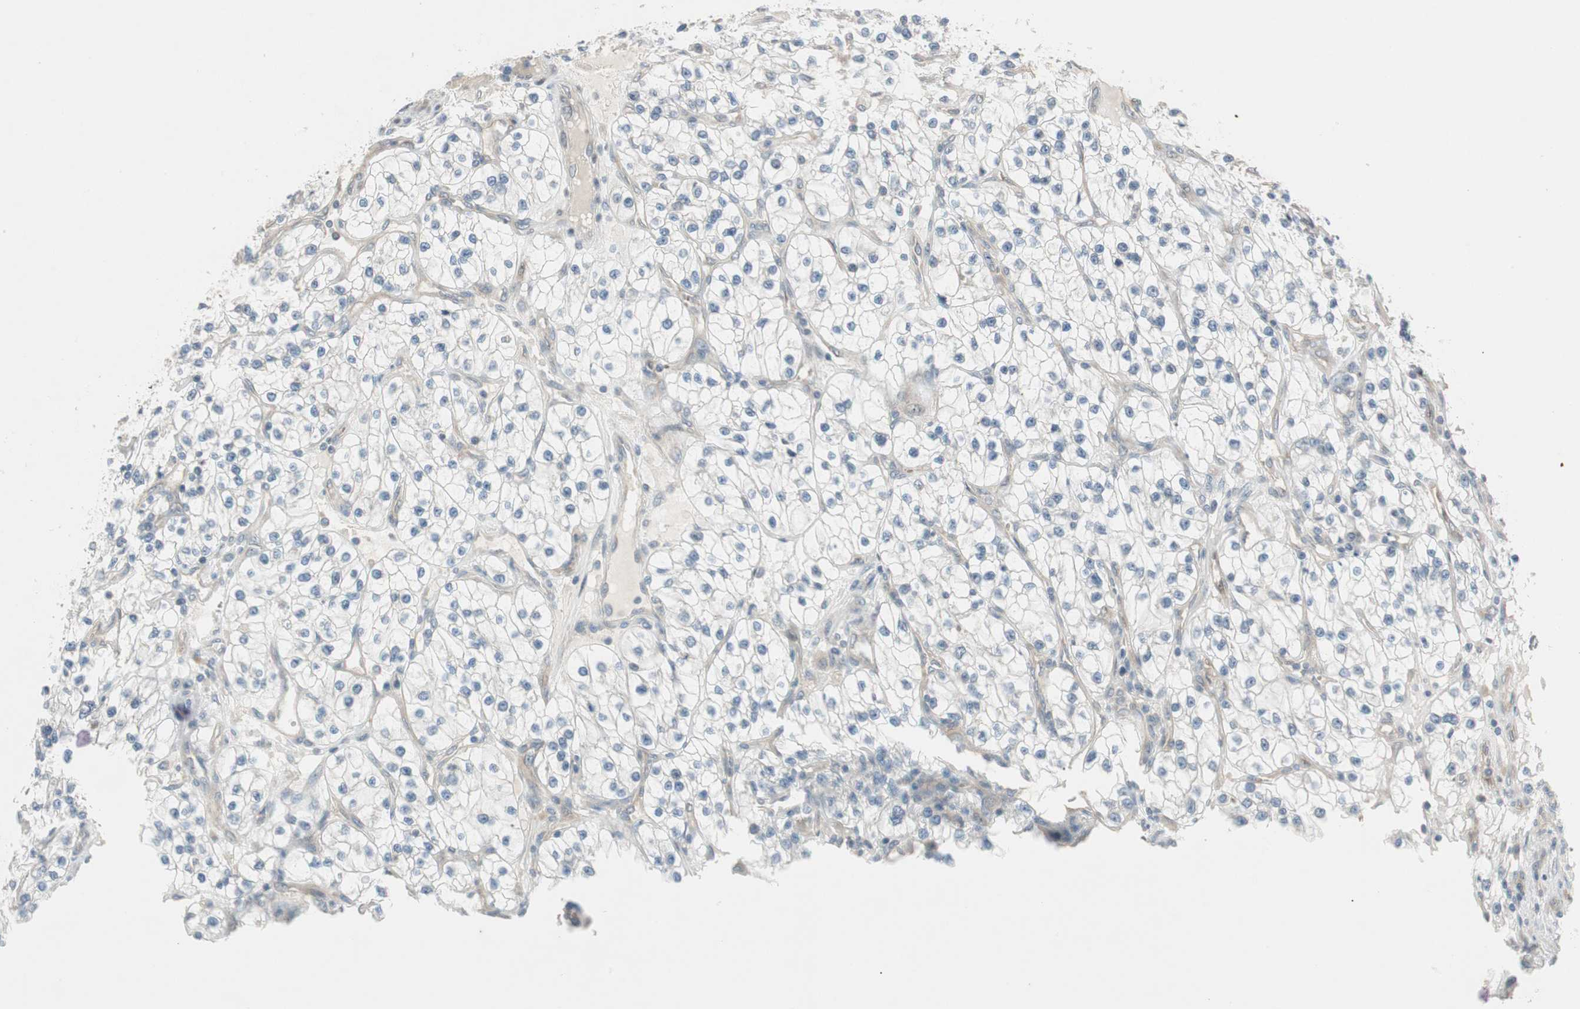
{"staining": {"intensity": "negative", "quantity": "none", "location": "none"}, "tissue": "renal cancer", "cell_type": "Tumor cells", "image_type": "cancer", "snomed": [{"axis": "morphology", "description": "Adenocarcinoma, NOS"}, {"axis": "topography", "description": "Kidney"}], "caption": "An image of renal adenocarcinoma stained for a protein shows no brown staining in tumor cells.", "gene": "CGRRF1", "patient": {"sex": "female", "age": 57}}